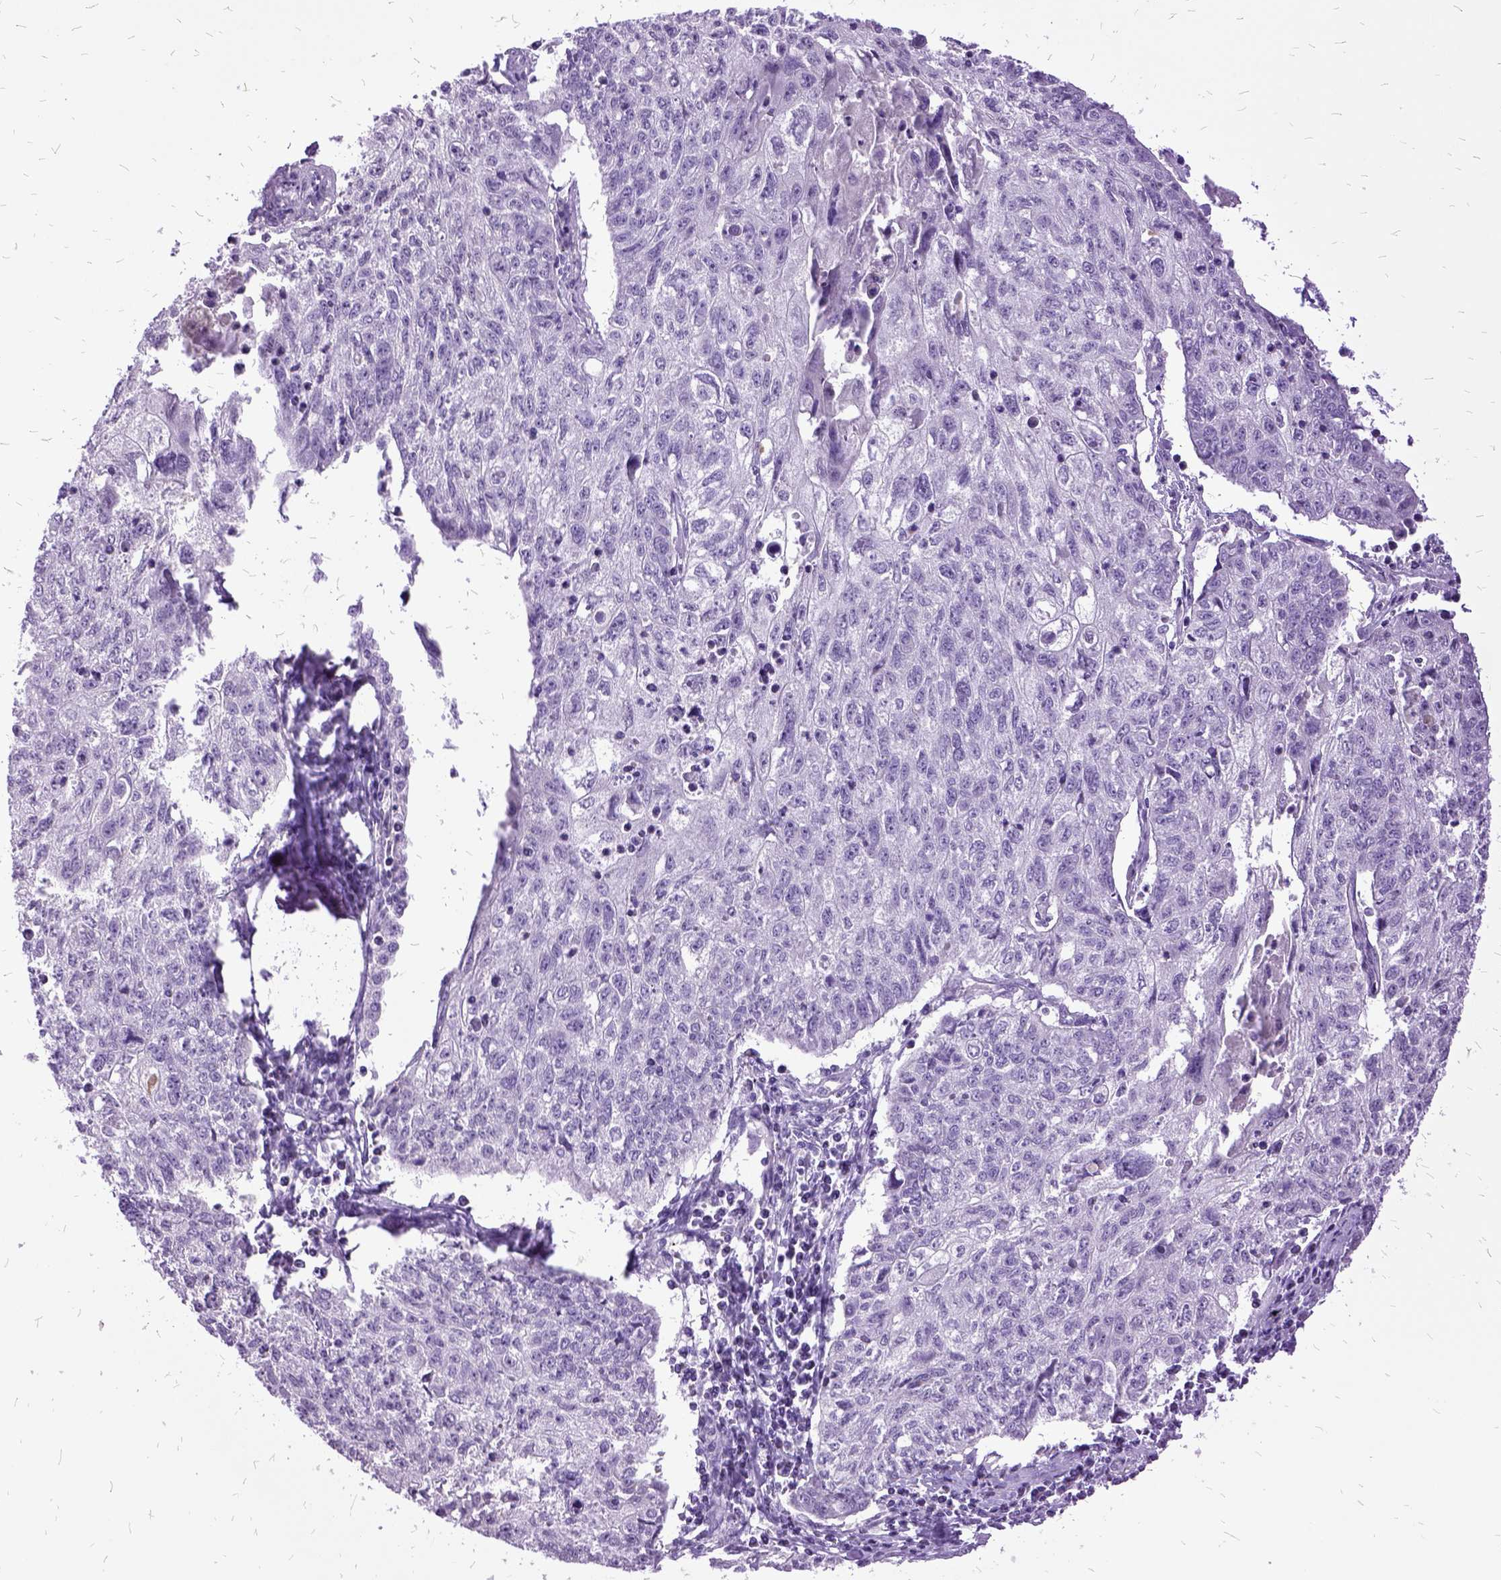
{"staining": {"intensity": "negative", "quantity": "none", "location": "none"}, "tissue": "lung cancer", "cell_type": "Tumor cells", "image_type": "cancer", "snomed": [{"axis": "morphology", "description": "Normal morphology"}, {"axis": "morphology", "description": "Aneuploidy"}, {"axis": "morphology", "description": "Squamous cell carcinoma, NOS"}, {"axis": "topography", "description": "Lymph node"}, {"axis": "topography", "description": "Lung"}], "caption": "Immunohistochemistry (IHC) micrograph of neoplastic tissue: lung cancer stained with DAB (3,3'-diaminobenzidine) demonstrates no significant protein expression in tumor cells.", "gene": "MME", "patient": {"sex": "female", "age": 76}}